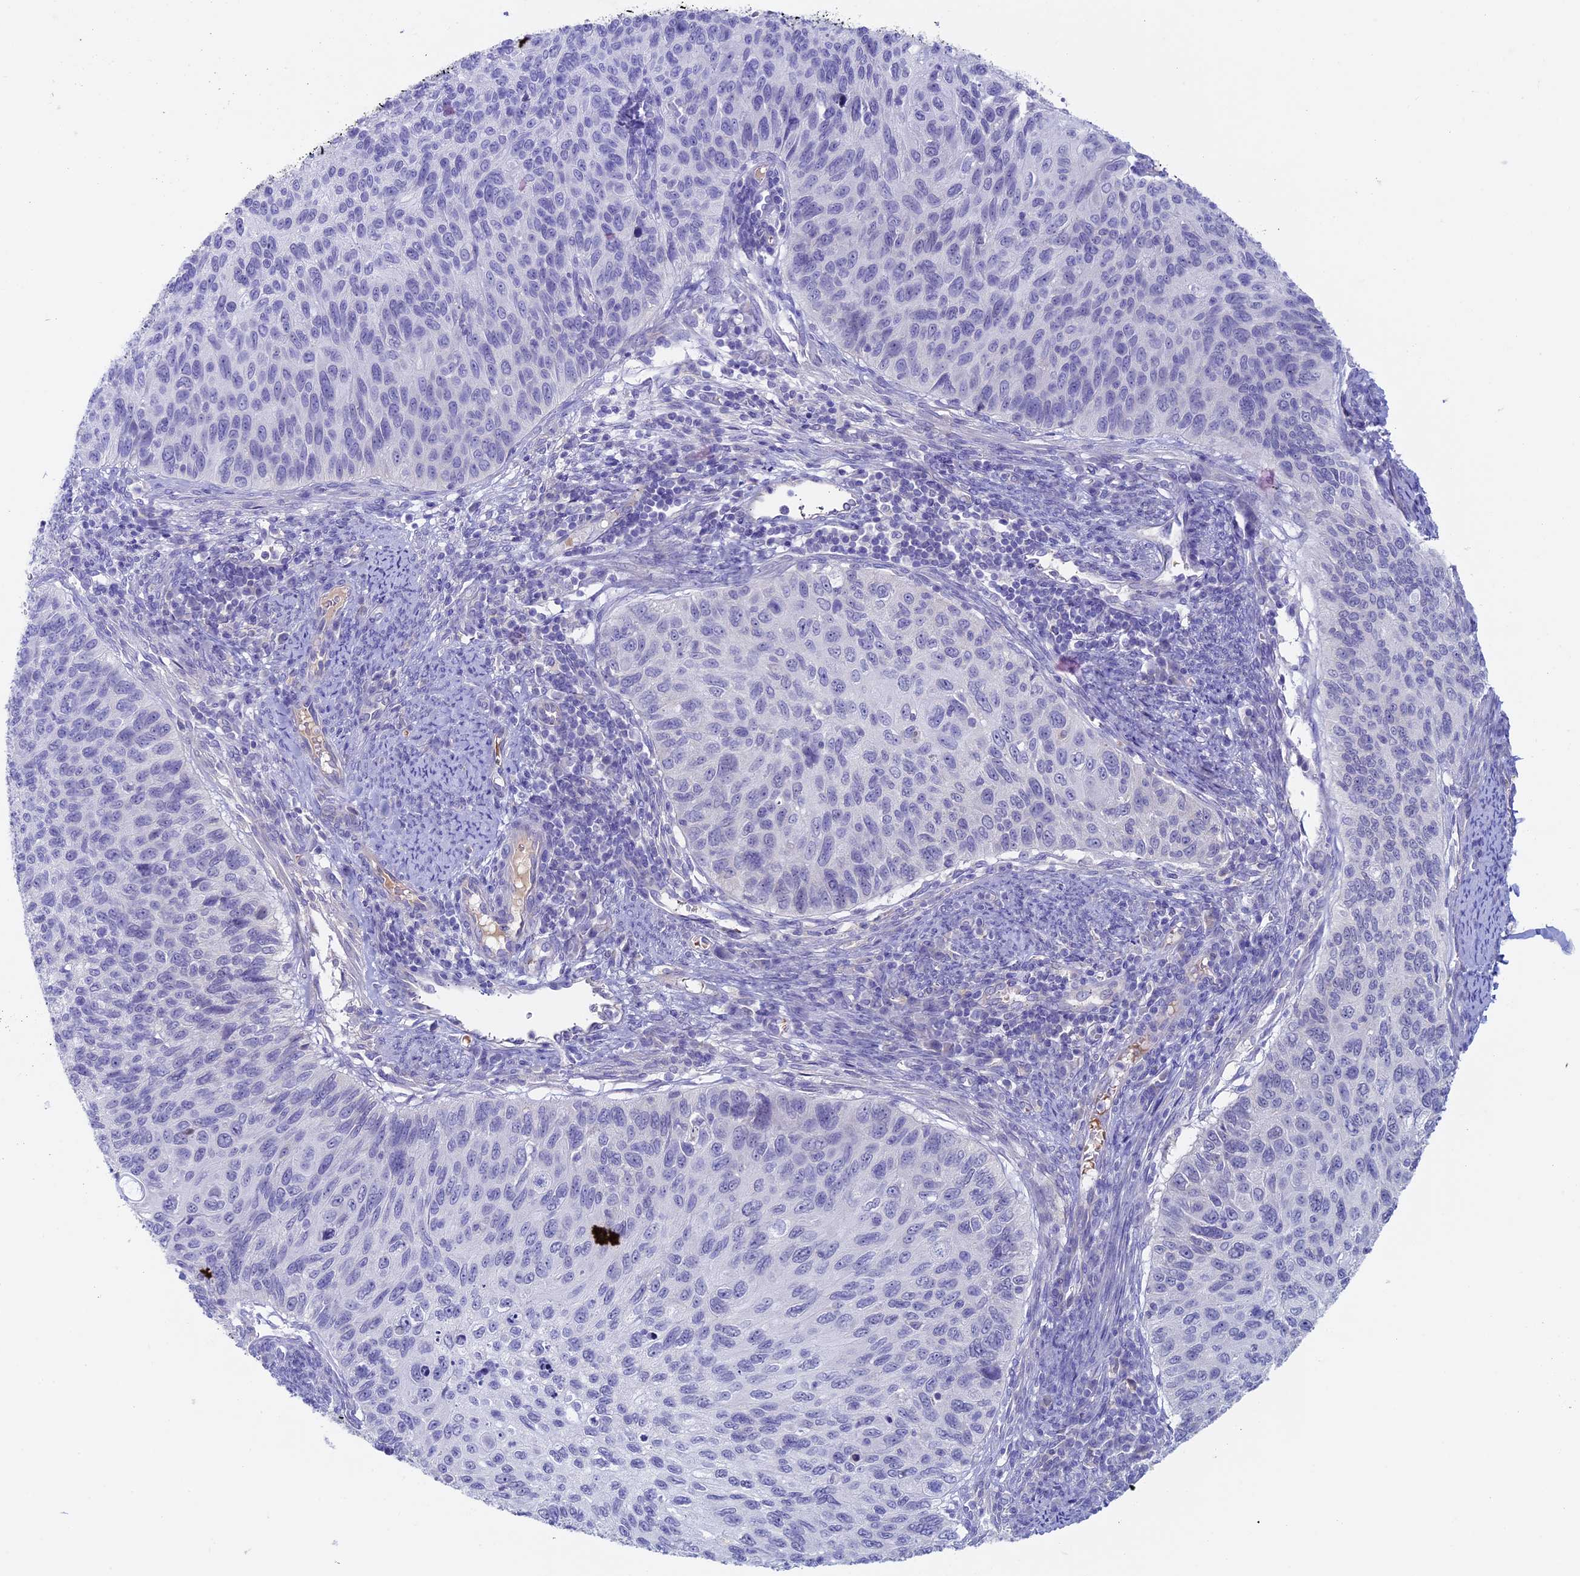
{"staining": {"intensity": "negative", "quantity": "none", "location": "none"}, "tissue": "cervical cancer", "cell_type": "Tumor cells", "image_type": "cancer", "snomed": [{"axis": "morphology", "description": "Squamous cell carcinoma, NOS"}, {"axis": "topography", "description": "Cervix"}], "caption": "Immunohistochemistry histopathology image of neoplastic tissue: cervical squamous cell carcinoma stained with DAB (3,3'-diaminobenzidine) exhibits no significant protein positivity in tumor cells.", "gene": "RCCD1", "patient": {"sex": "female", "age": 70}}